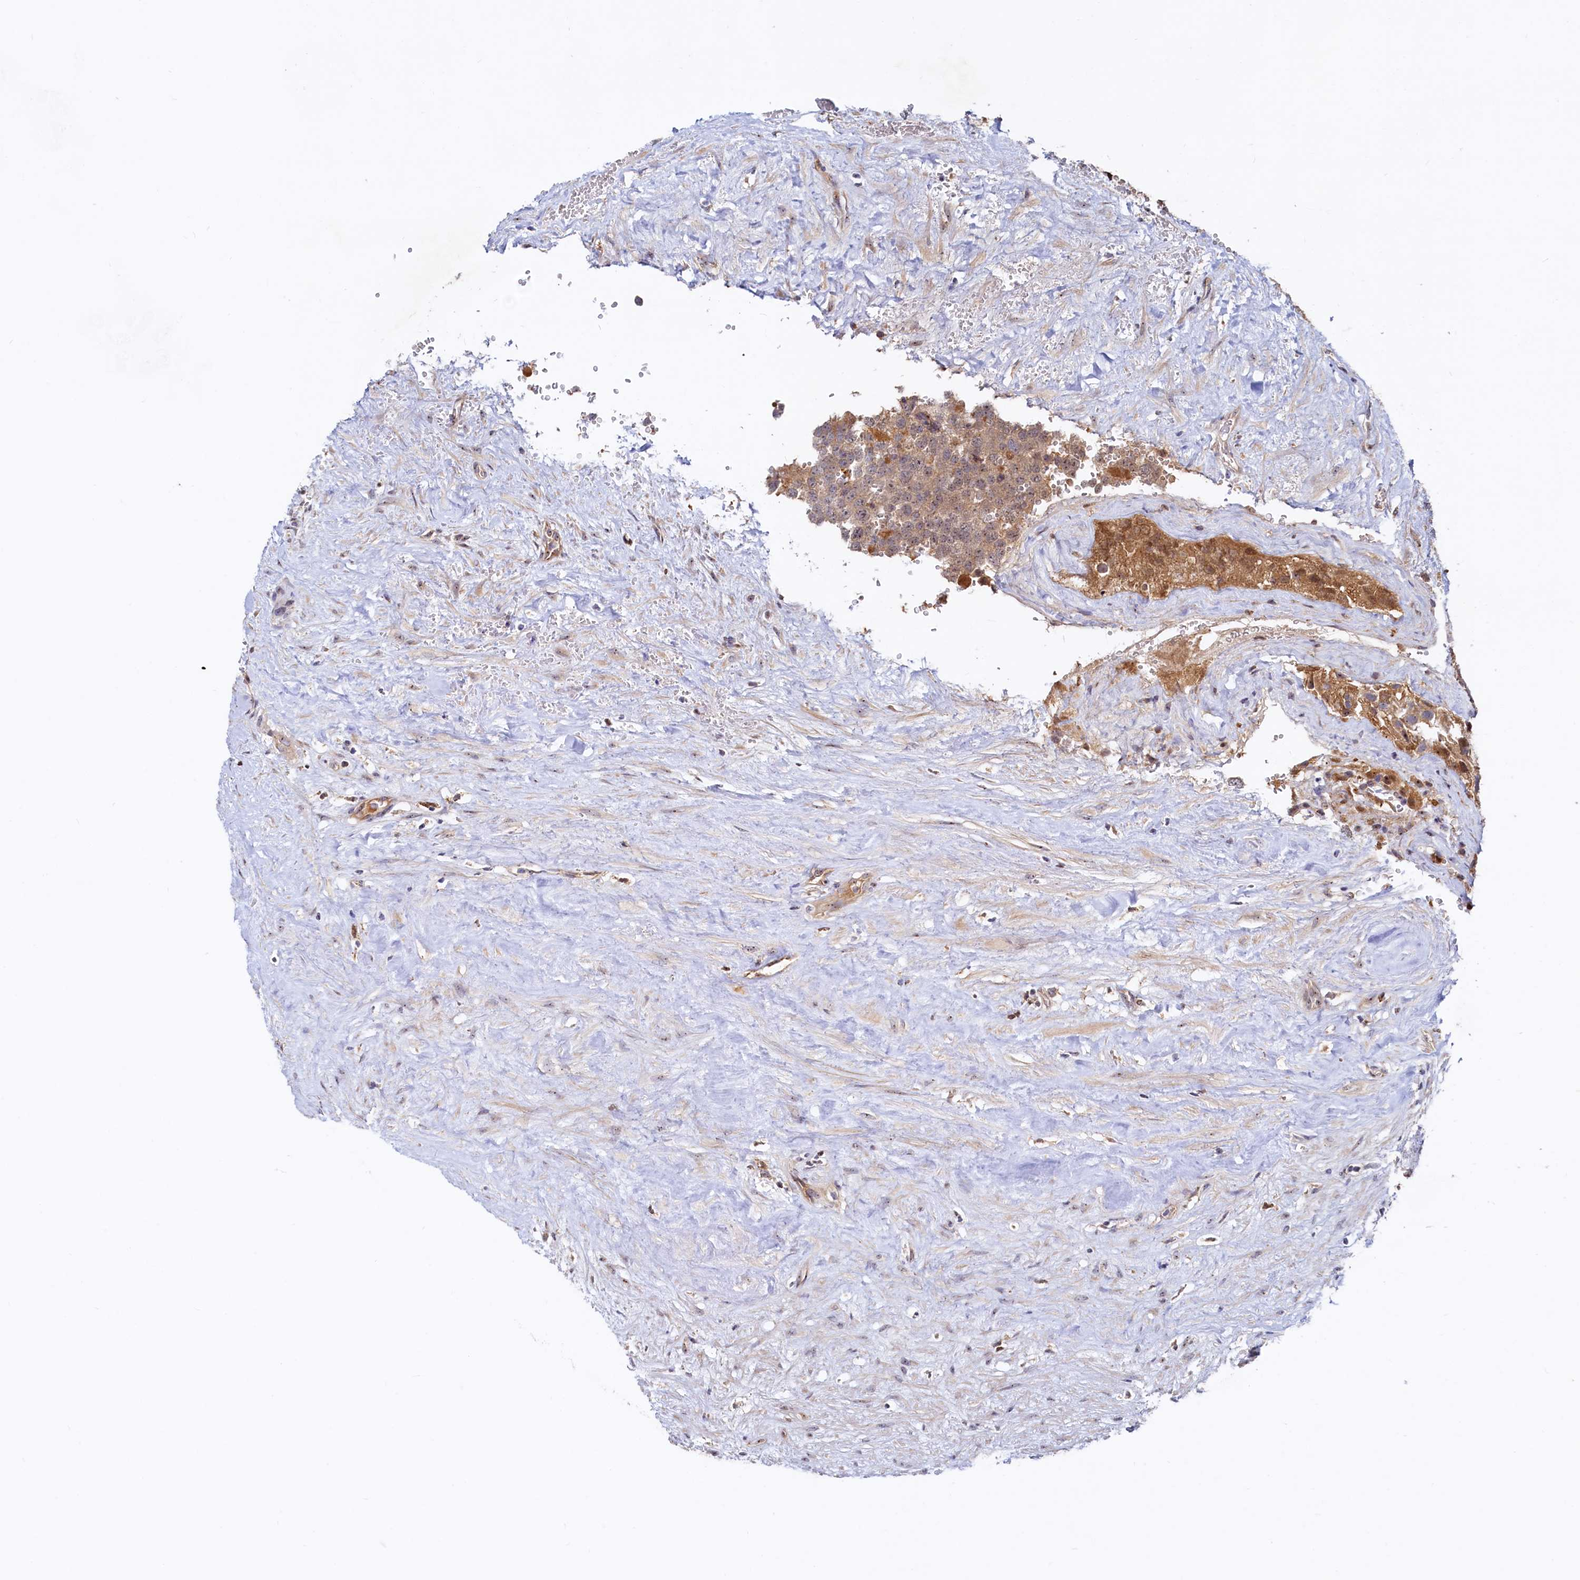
{"staining": {"intensity": "weak", "quantity": ">75%", "location": "cytoplasmic/membranous,nuclear"}, "tissue": "testis cancer", "cell_type": "Tumor cells", "image_type": "cancer", "snomed": [{"axis": "morphology", "description": "Seminoma, NOS"}, {"axis": "topography", "description": "Testis"}], "caption": "Human testis seminoma stained with a protein marker demonstrates weak staining in tumor cells.", "gene": "RGS7BP", "patient": {"sex": "male", "age": 71}}